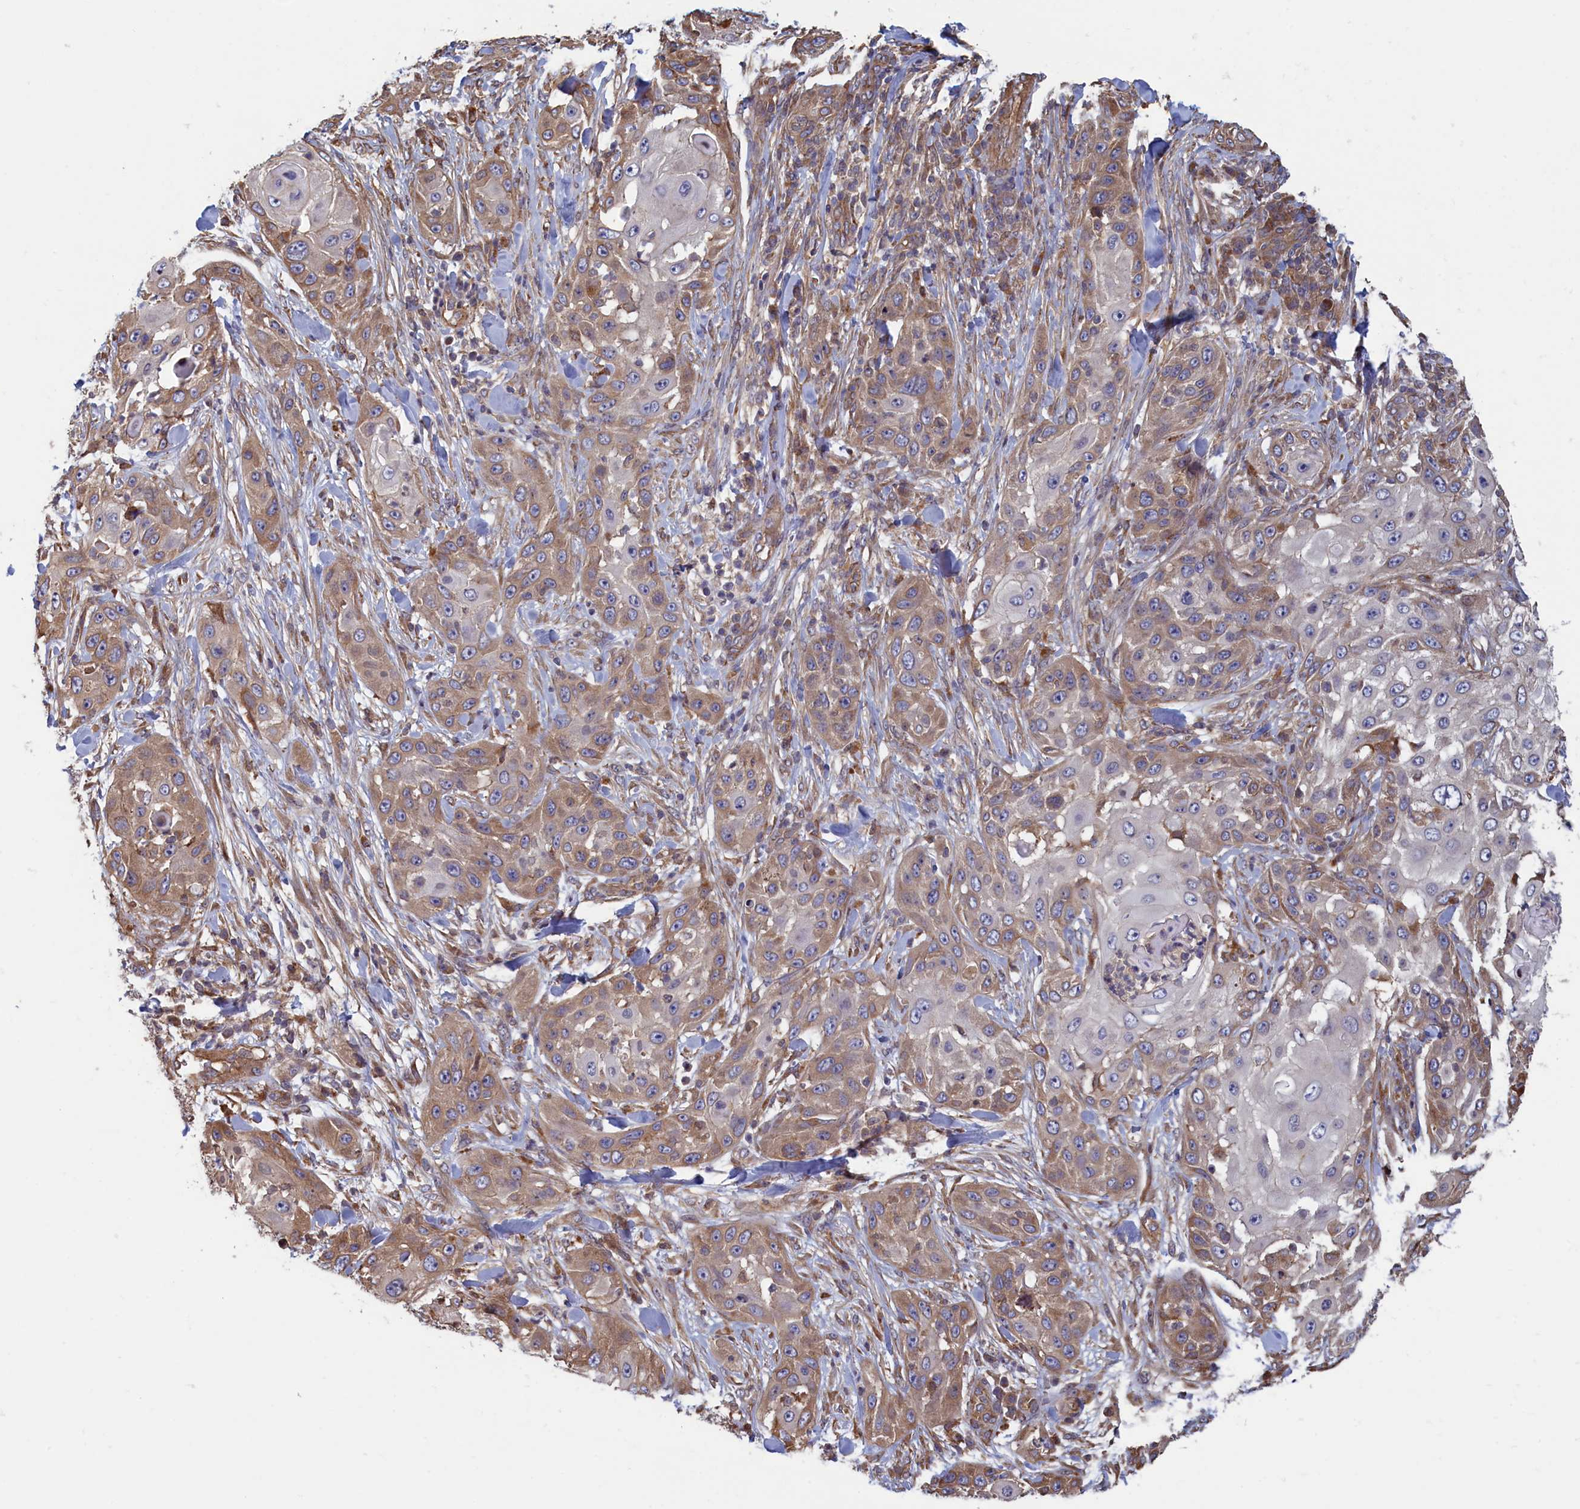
{"staining": {"intensity": "moderate", "quantity": ">75%", "location": "cytoplasmic/membranous"}, "tissue": "skin cancer", "cell_type": "Tumor cells", "image_type": "cancer", "snomed": [{"axis": "morphology", "description": "Squamous cell carcinoma, NOS"}, {"axis": "topography", "description": "Skin"}], "caption": "Immunohistochemistry (IHC) (DAB) staining of human squamous cell carcinoma (skin) shows moderate cytoplasmic/membranous protein staining in about >75% of tumor cells.", "gene": "RILPL1", "patient": {"sex": "female", "age": 44}}